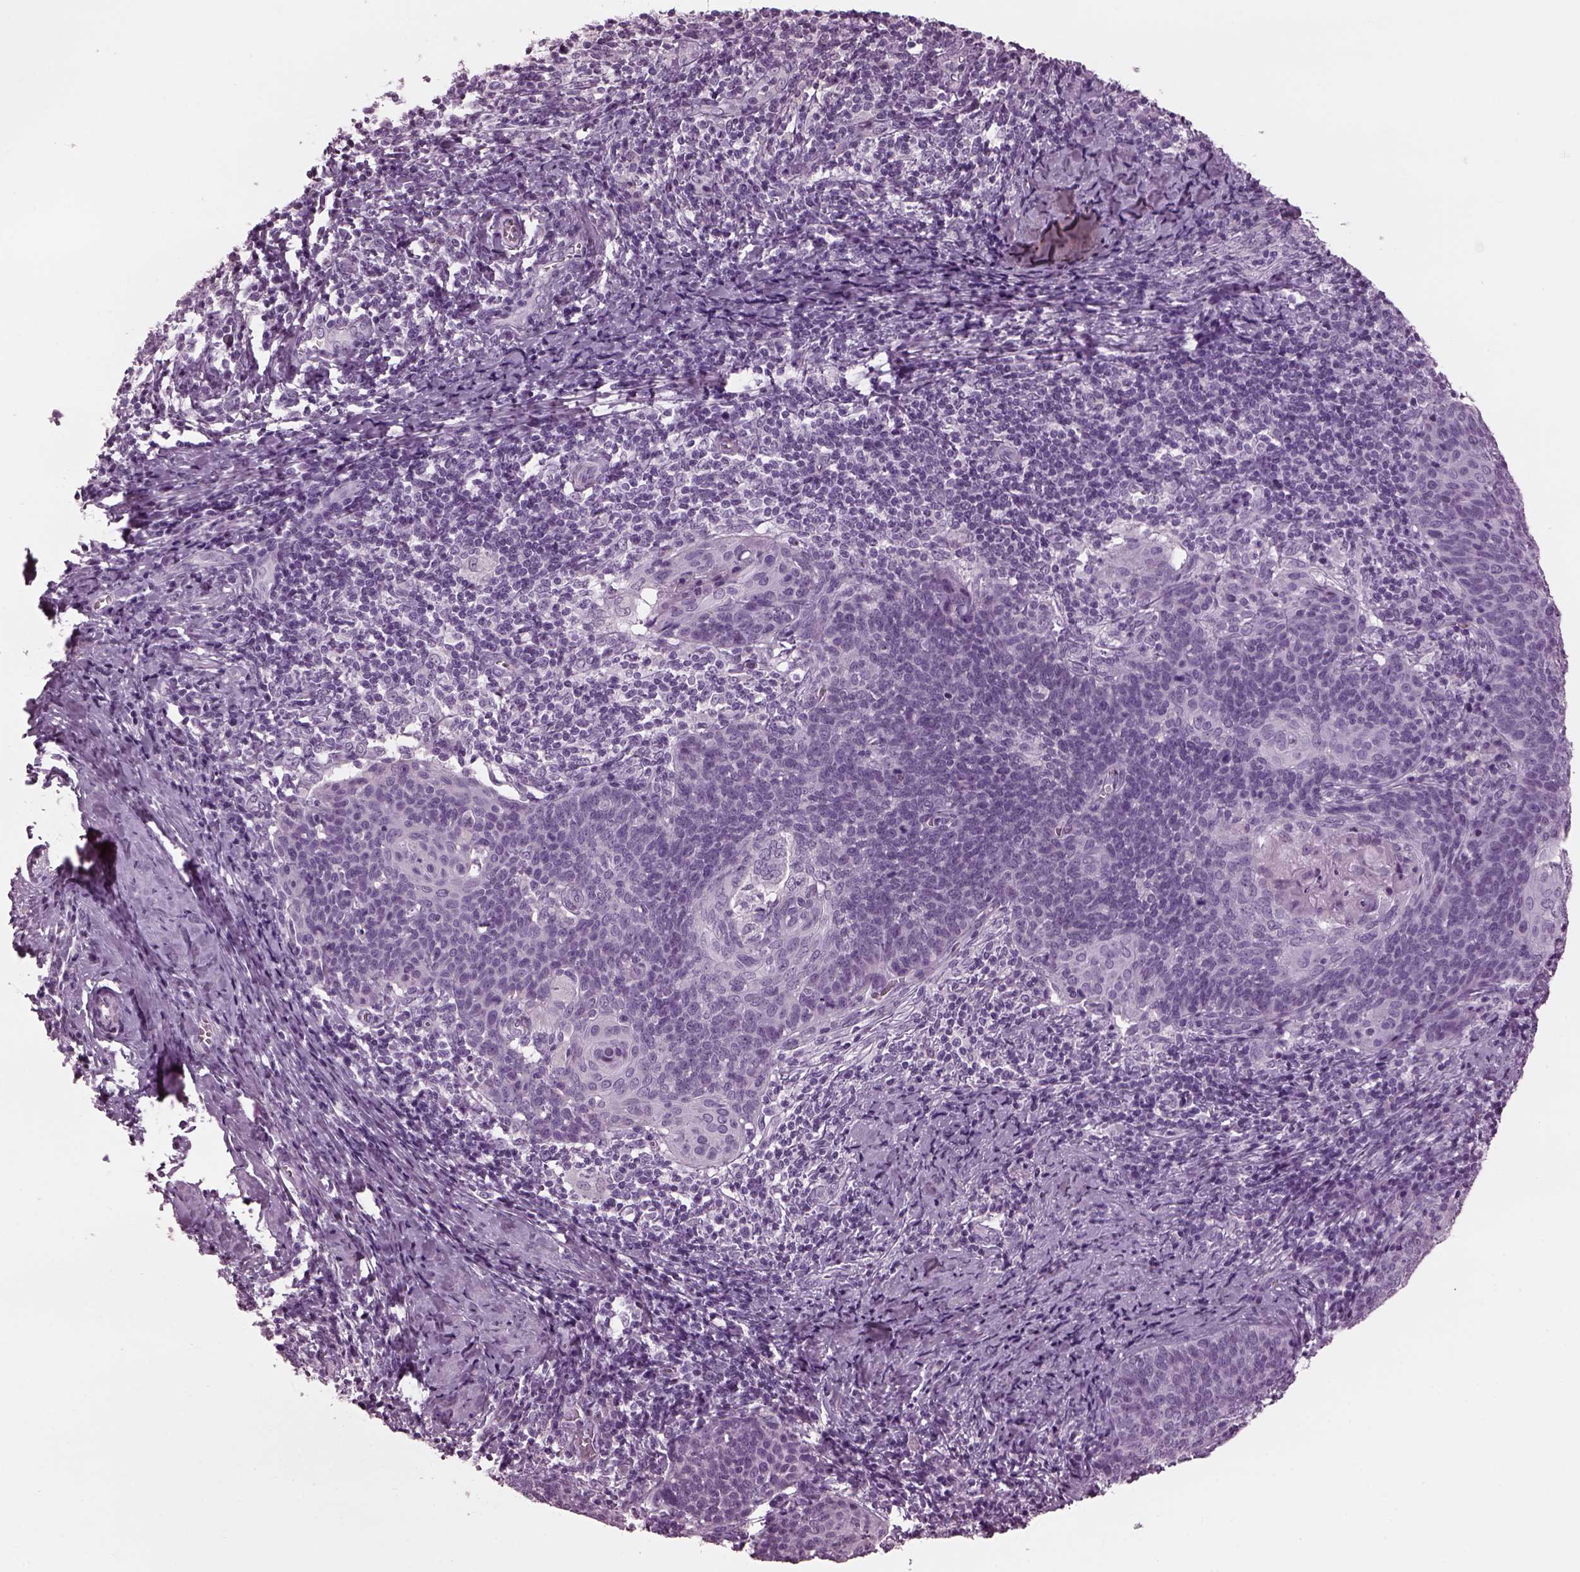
{"staining": {"intensity": "negative", "quantity": "none", "location": "none"}, "tissue": "cervical cancer", "cell_type": "Tumor cells", "image_type": "cancer", "snomed": [{"axis": "morphology", "description": "Normal tissue, NOS"}, {"axis": "morphology", "description": "Squamous cell carcinoma, NOS"}, {"axis": "topography", "description": "Cervix"}], "caption": "An IHC micrograph of squamous cell carcinoma (cervical) is shown. There is no staining in tumor cells of squamous cell carcinoma (cervical).", "gene": "TPPP2", "patient": {"sex": "female", "age": 39}}